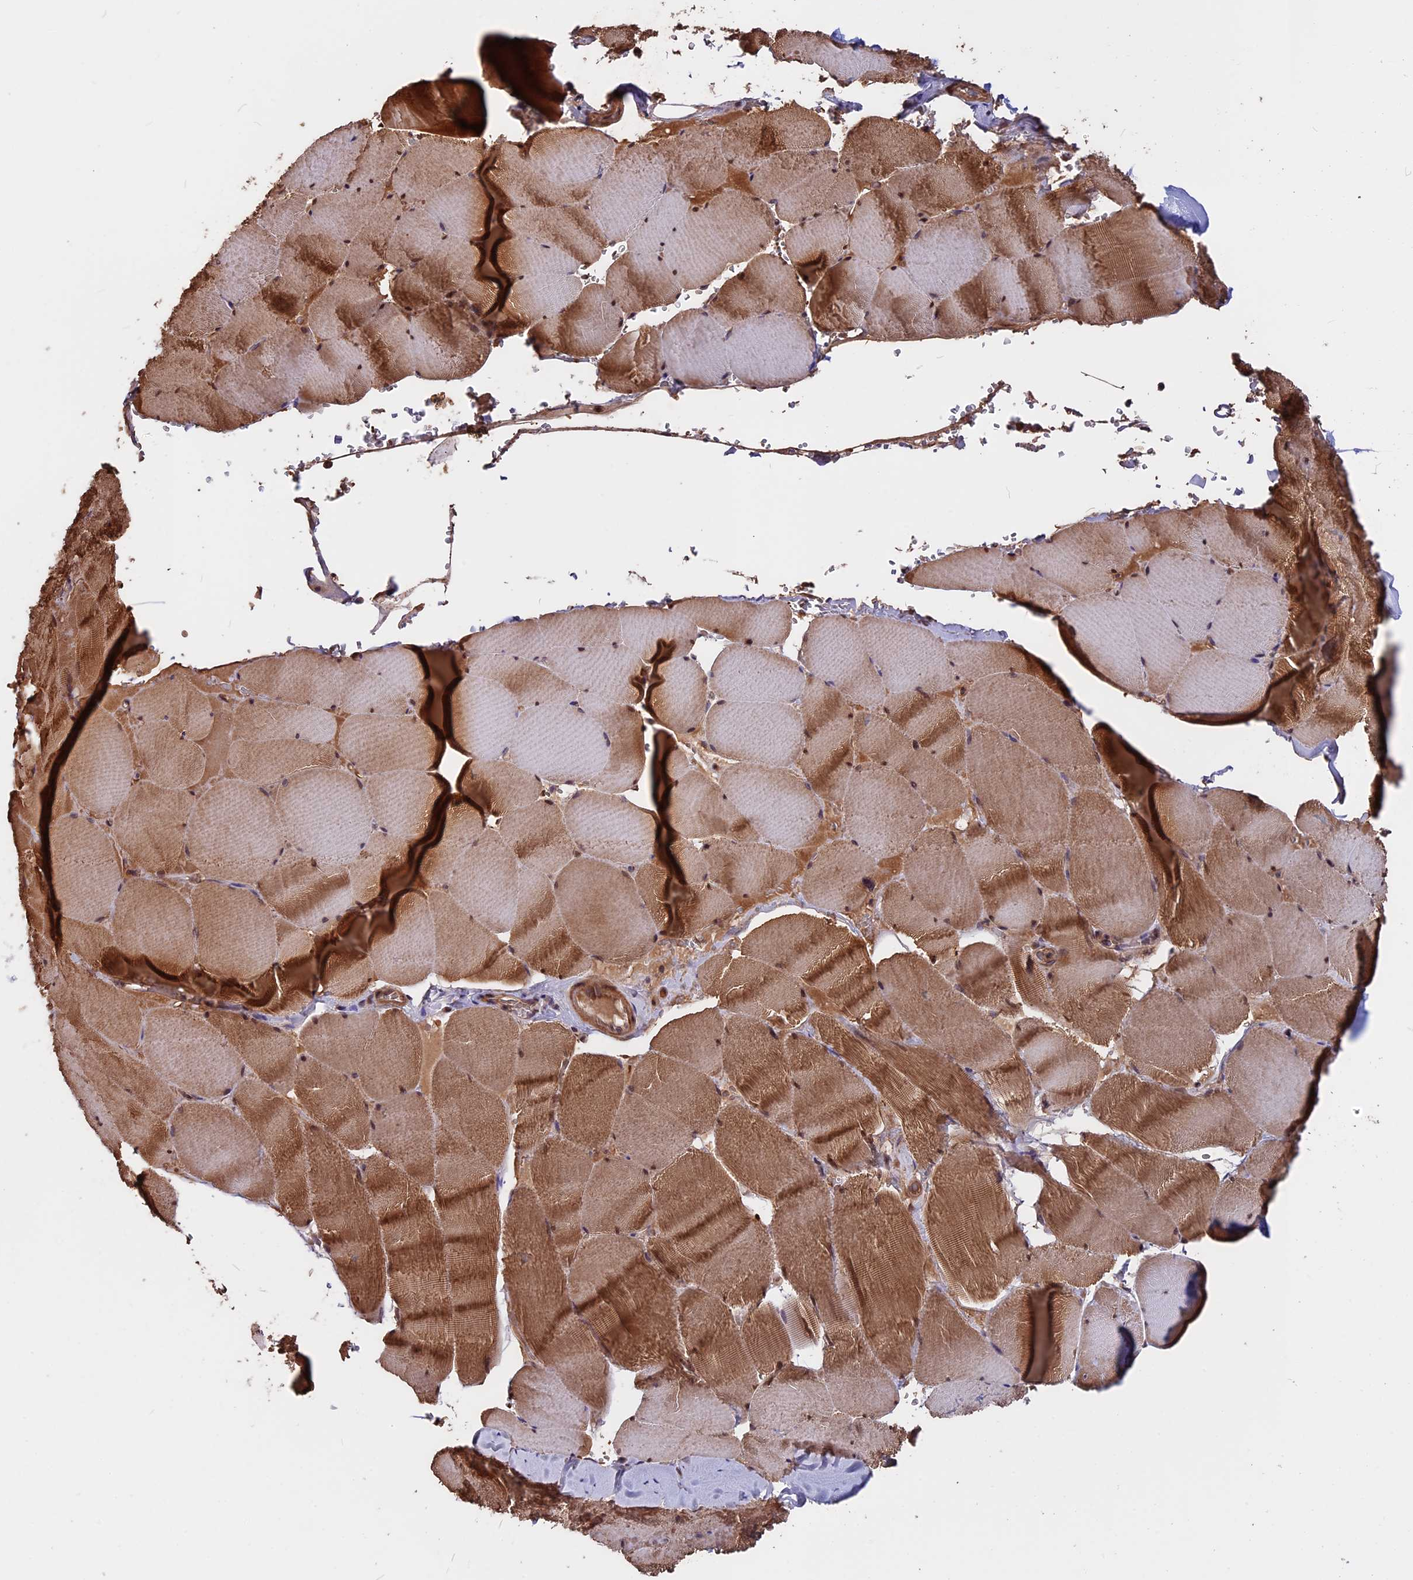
{"staining": {"intensity": "strong", "quantity": "25%-75%", "location": "cytoplasmic/membranous,nuclear"}, "tissue": "skeletal muscle", "cell_type": "Myocytes", "image_type": "normal", "snomed": [{"axis": "morphology", "description": "Normal tissue, NOS"}, {"axis": "topography", "description": "Skeletal muscle"}, {"axis": "topography", "description": "Head-Neck"}], "caption": "Immunohistochemical staining of benign skeletal muscle demonstrates strong cytoplasmic/membranous,nuclear protein staining in approximately 25%-75% of myocytes.", "gene": "ZC3H10", "patient": {"sex": "male", "age": 66}}